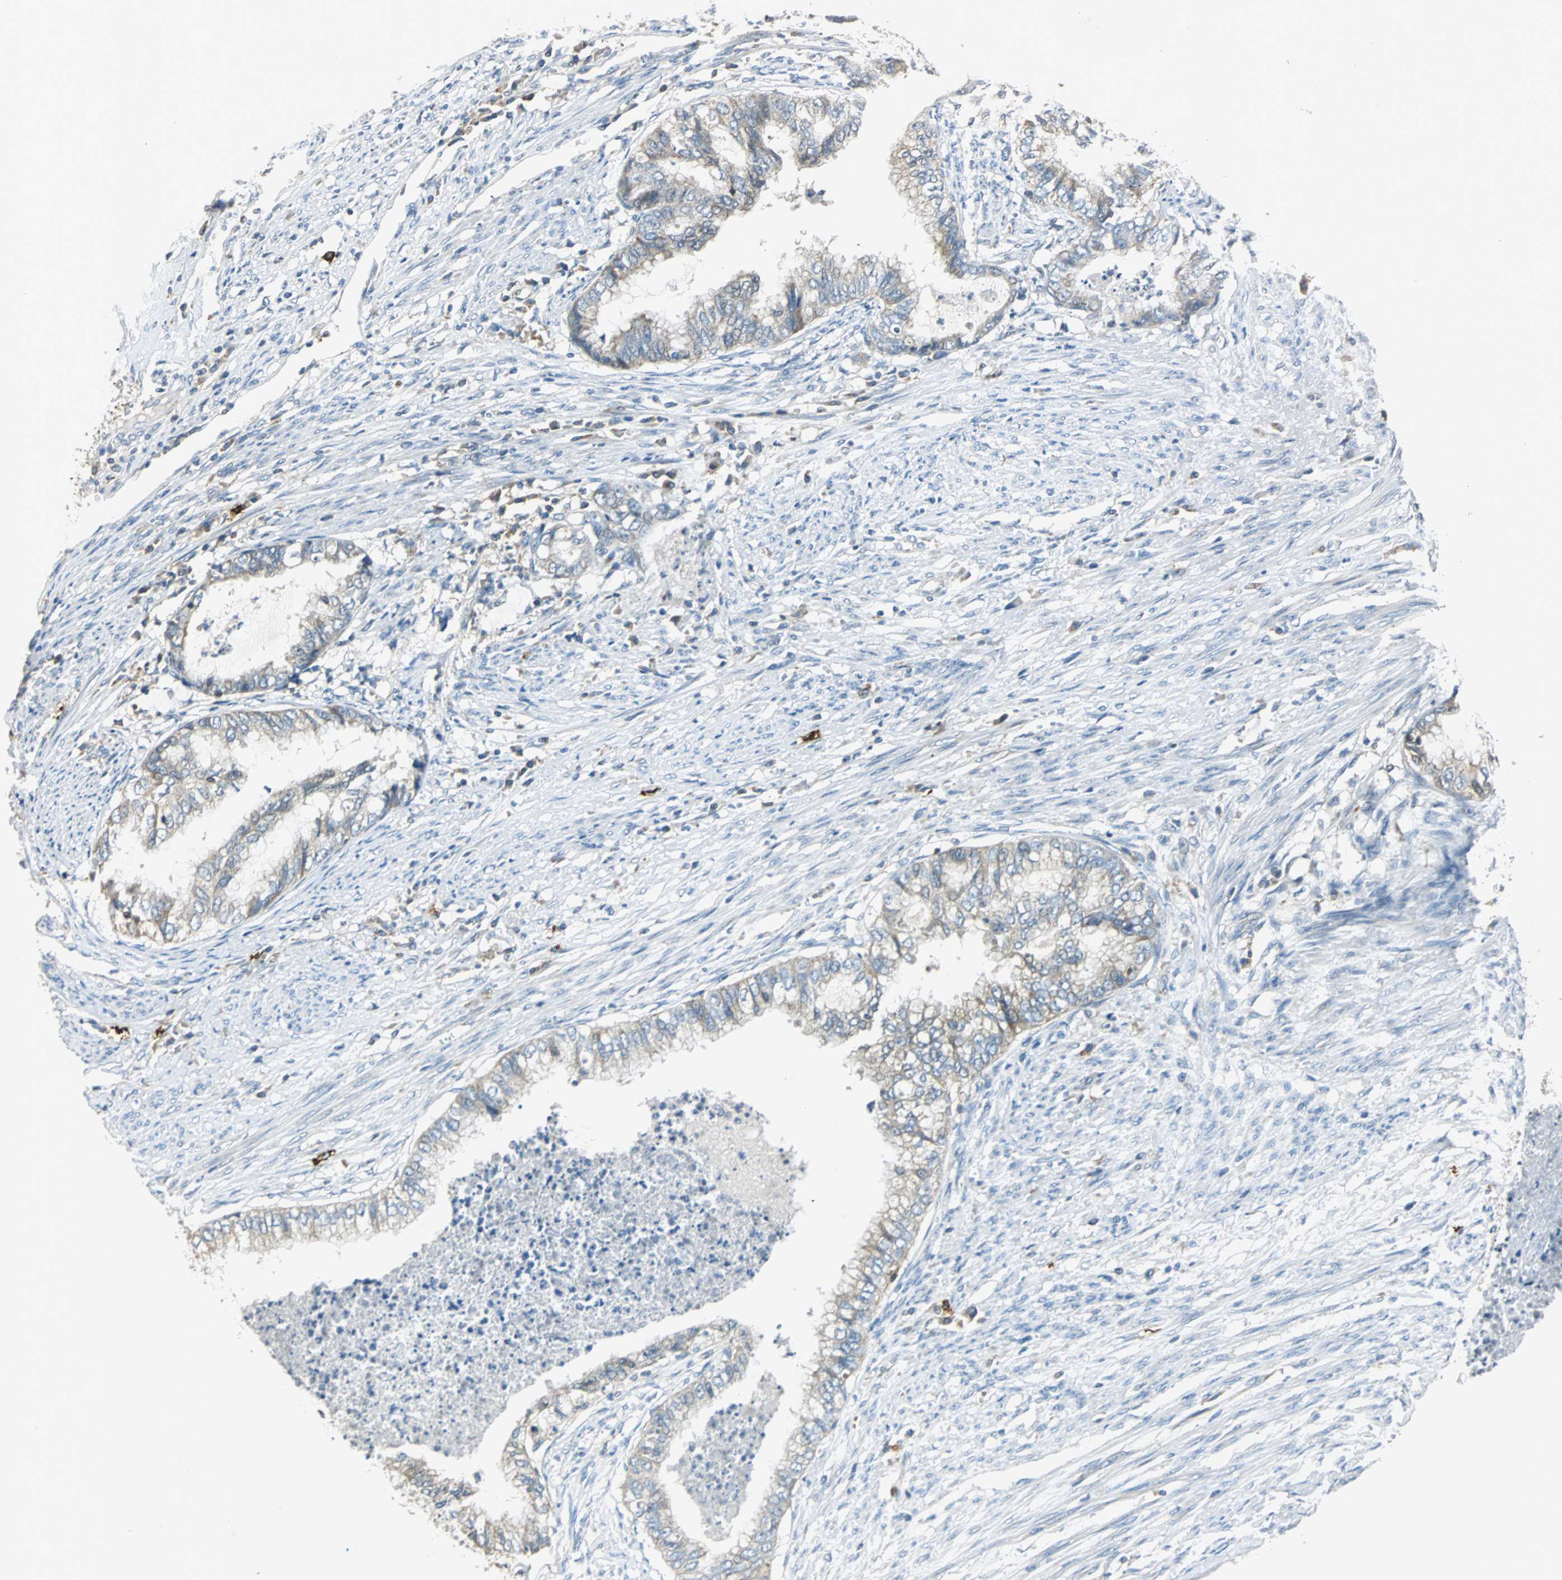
{"staining": {"intensity": "weak", "quantity": "25%-75%", "location": "cytoplasmic/membranous"}, "tissue": "endometrial cancer", "cell_type": "Tumor cells", "image_type": "cancer", "snomed": [{"axis": "morphology", "description": "Adenocarcinoma, NOS"}, {"axis": "topography", "description": "Endometrium"}], "caption": "Brown immunohistochemical staining in human endometrial adenocarcinoma exhibits weak cytoplasmic/membranous expression in approximately 25%-75% of tumor cells. Nuclei are stained in blue.", "gene": "CPA3", "patient": {"sex": "female", "age": 79}}